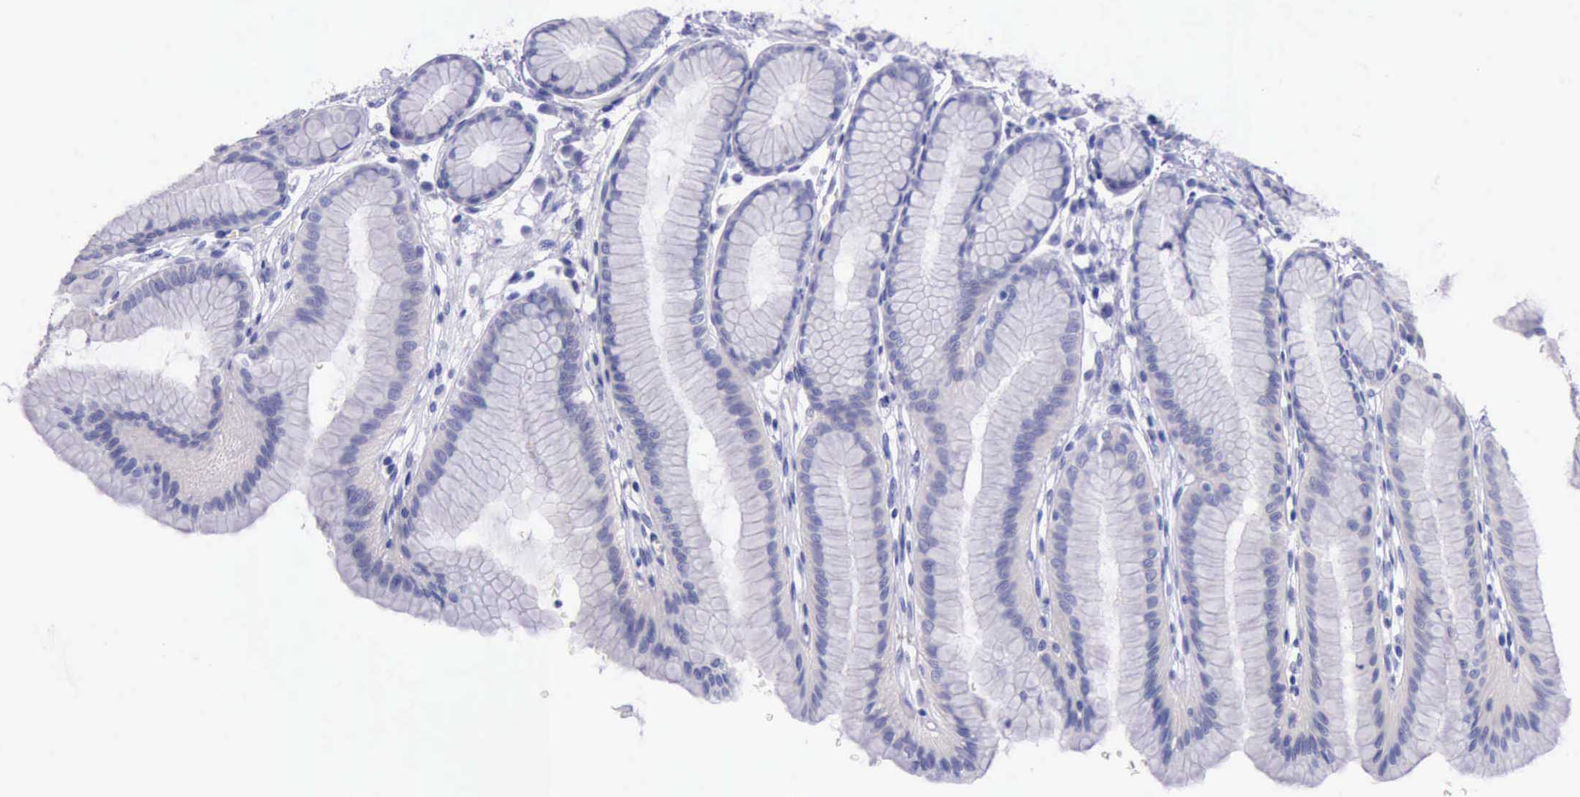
{"staining": {"intensity": "negative", "quantity": "none", "location": "none"}, "tissue": "stomach", "cell_type": "Glandular cells", "image_type": "normal", "snomed": [{"axis": "morphology", "description": "Normal tissue, NOS"}, {"axis": "topography", "description": "Stomach"}], "caption": "This is a micrograph of IHC staining of benign stomach, which shows no positivity in glandular cells. (Stains: DAB immunohistochemistry with hematoxylin counter stain, Microscopy: brightfield microscopy at high magnification).", "gene": "LRFN5", "patient": {"sex": "male", "age": 42}}